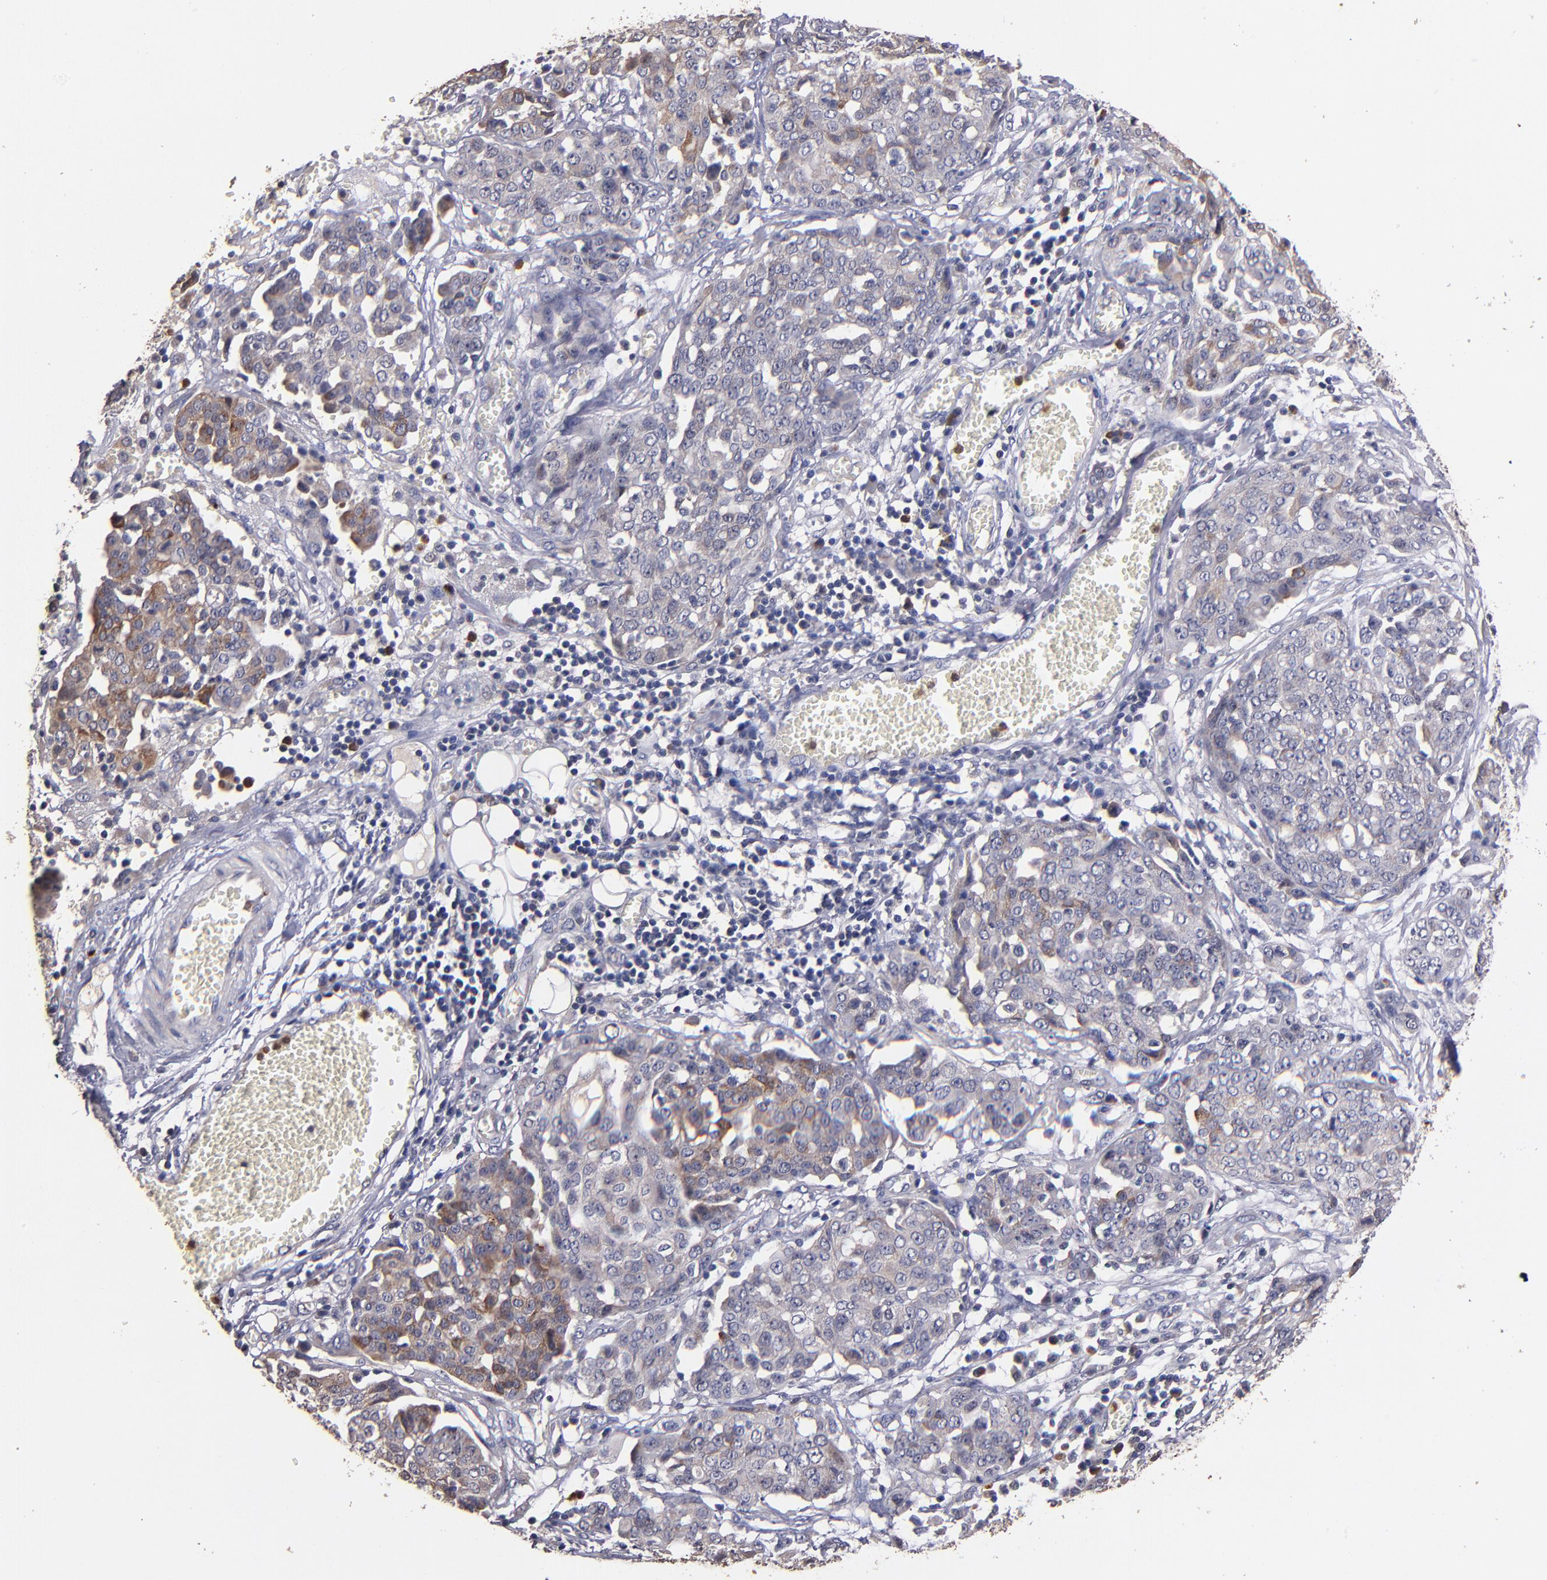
{"staining": {"intensity": "moderate", "quantity": "<25%", "location": "cytoplasmic/membranous"}, "tissue": "ovarian cancer", "cell_type": "Tumor cells", "image_type": "cancer", "snomed": [{"axis": "morphology", "description": "Cystadenocarcinoma, serous, NOS"}, {"axis": "topography", "description": "Soft tissue"}, {"axis": "topography", "description": "Ovary"}], "caption": "Immunohistochemistry image of neoplastic tissue: ovarian serous cystadenocarcinoma stained using immunohistochemistry (IHC) shows low levels of moderate protein expression localized specifically in the cytoplasmic/membranous of tumor cells, appearing as a cytoplasmic/membranous brown color.", "gene": "TTLL12", "patient": {"sex": "female", "age": 57}}